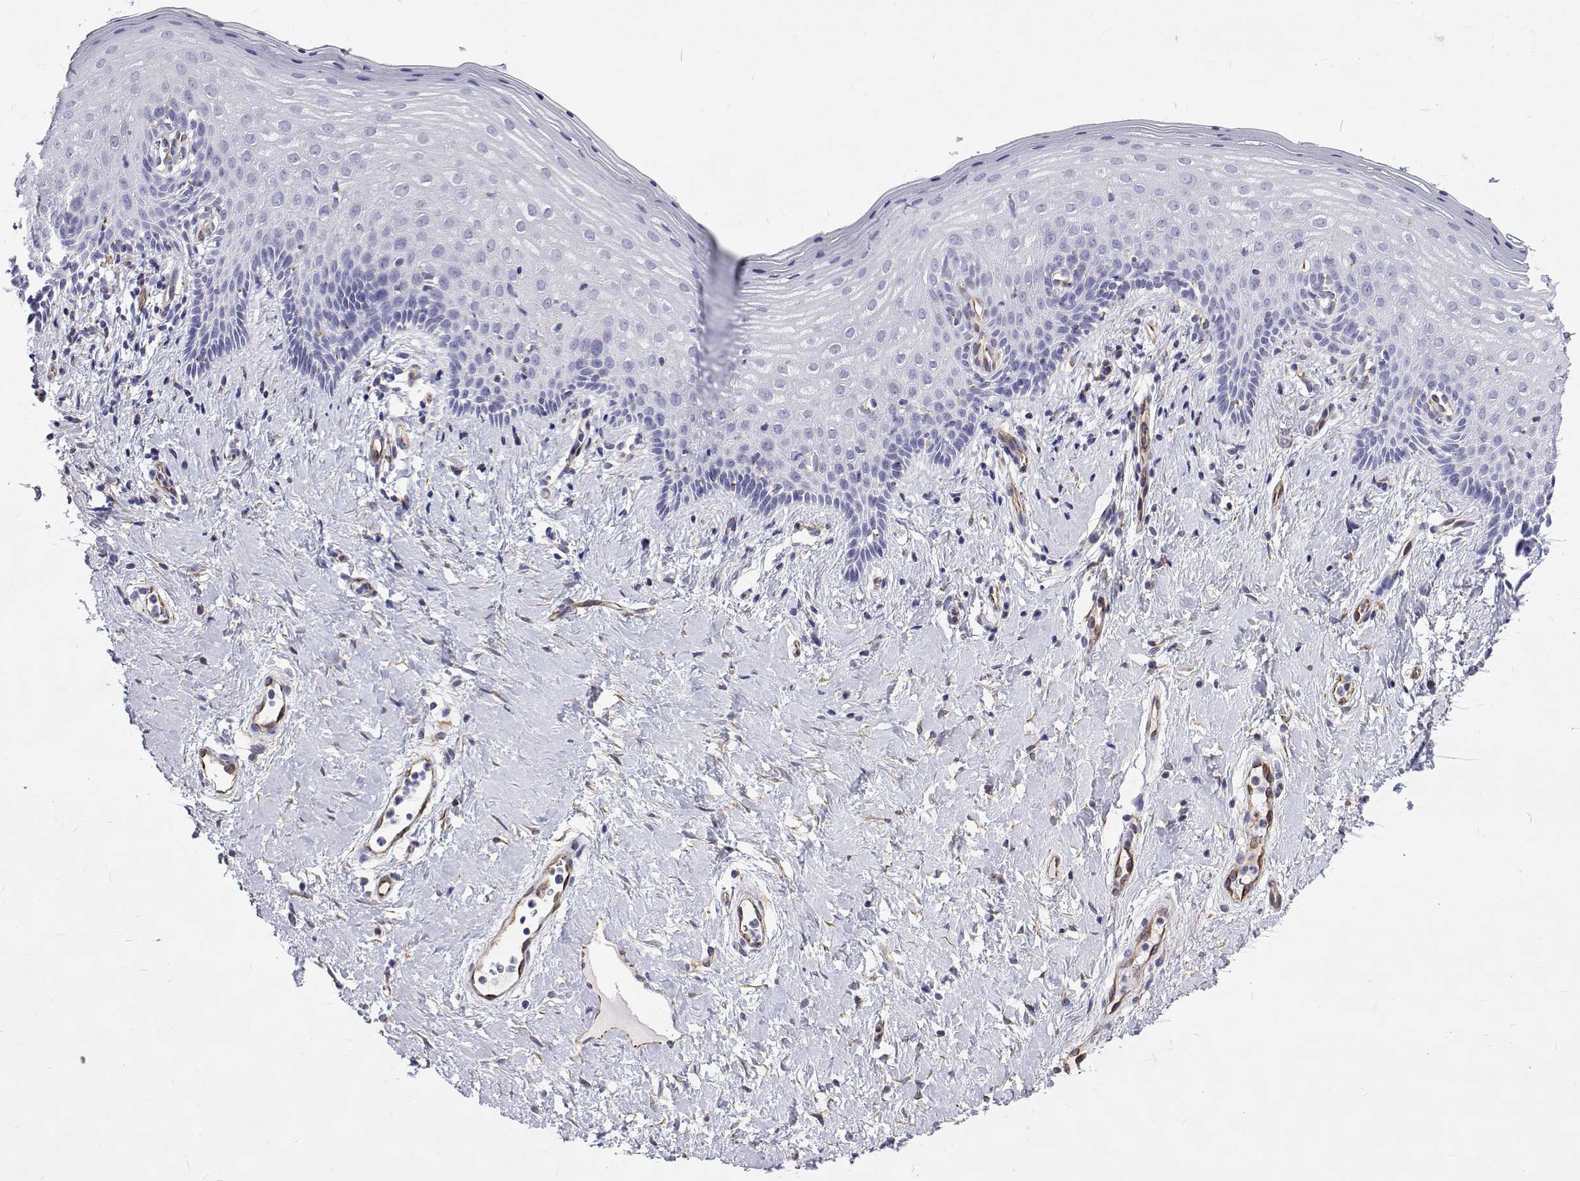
{"staining": {"intensity": "negative", "quantity": "none", "location": "none"}, "tissue": "vagina", "cell_type": "Squamous epithelial cells", "image_type": "normal", "snomed": [{"axis": "morphology", "description": "Normal tissue, NOS"}, {"axis": "topography", "description": "Vagina"}], "caption": "This is a micrograph of IHC staining of unremarkable vagina, which shows no staining in squamous epithelial cells. The staining was performed using DAB to visualize the protein expression in brown, while the nuclei were stained in blue with hematoxylin (Magnification: 20x).", "gene": "OPRPN", "patient": {"sex": "female", "age": 42}}